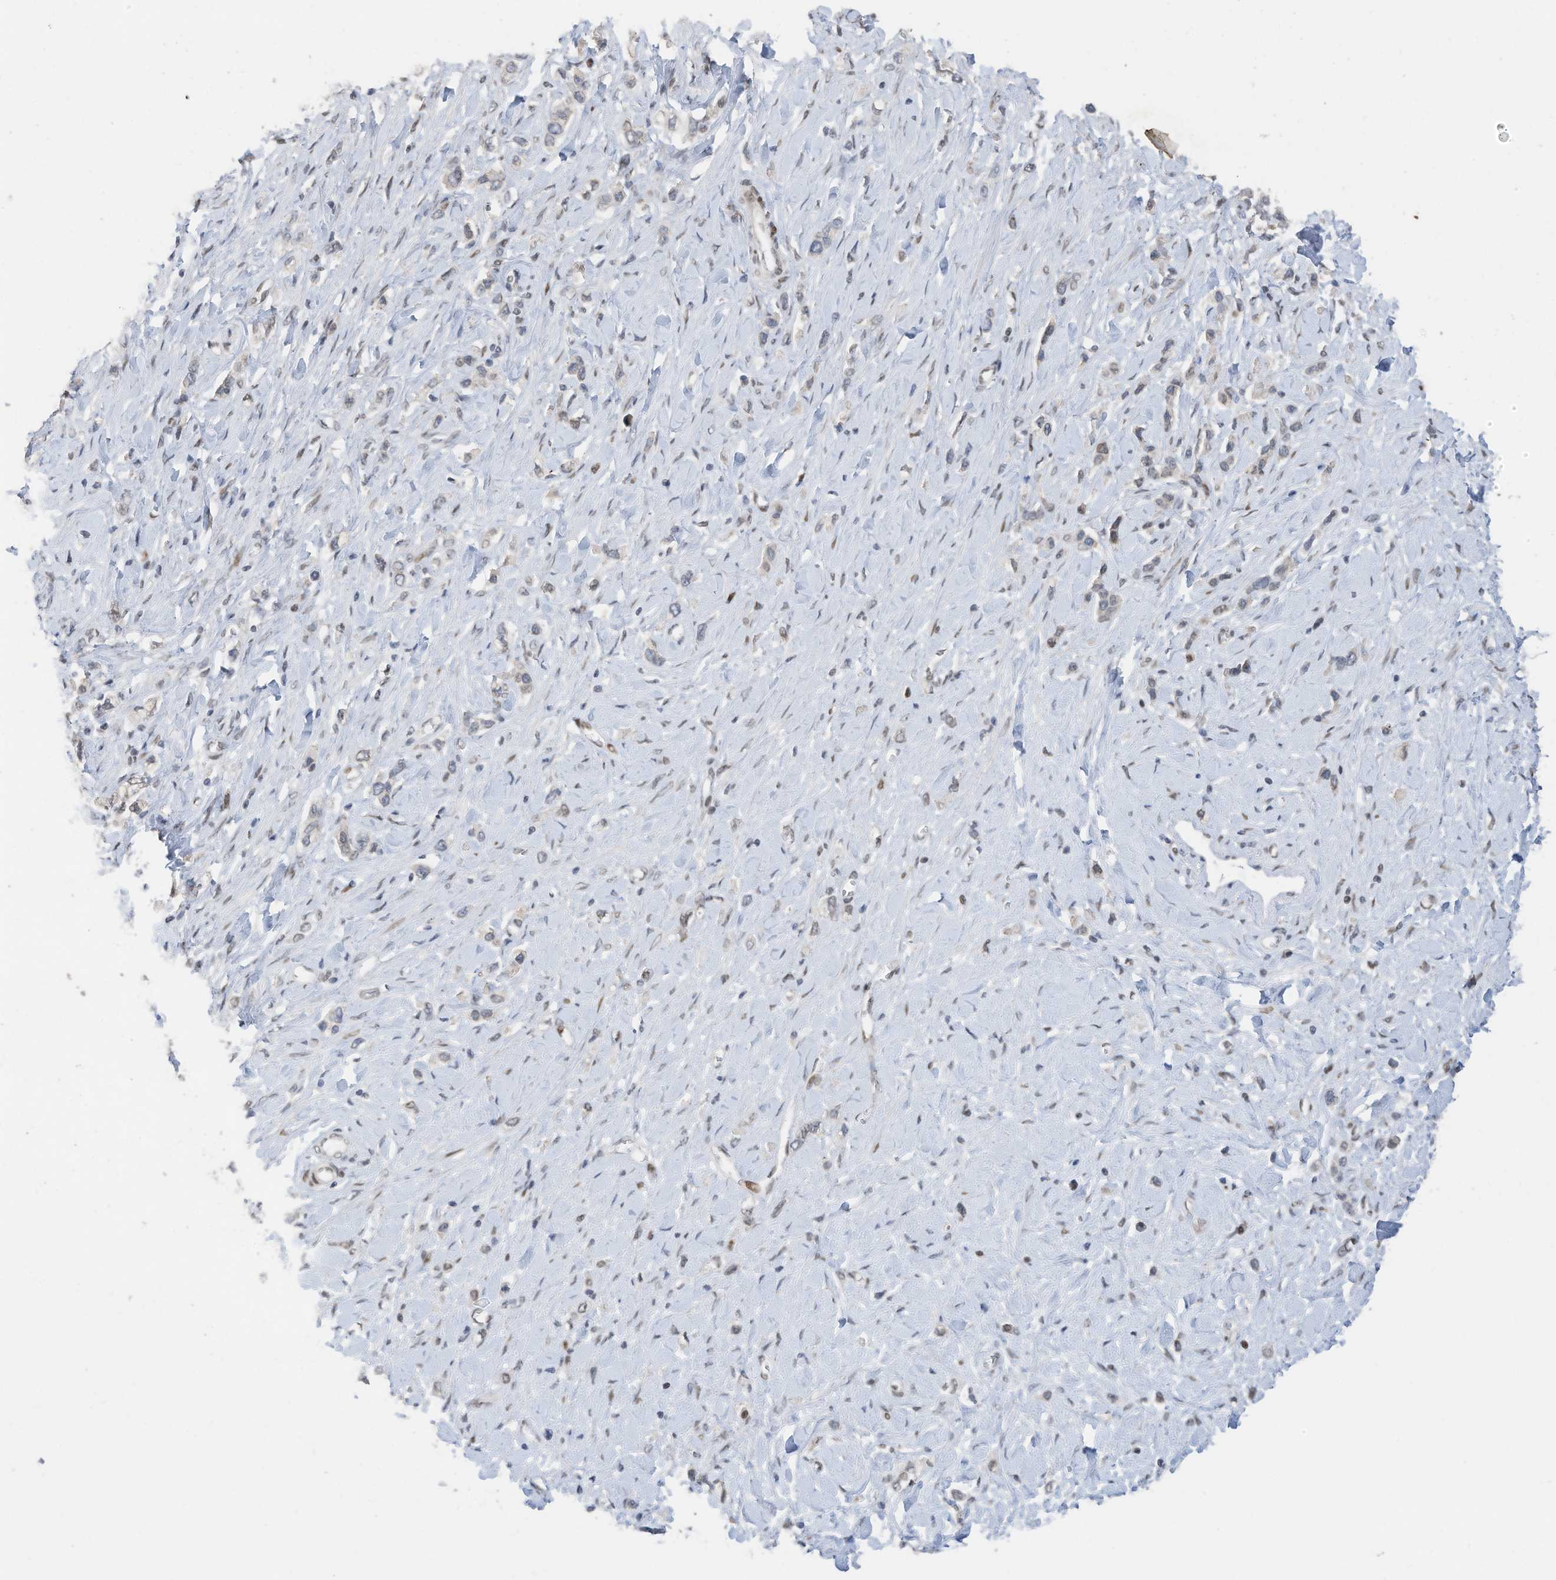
{"staining": {"intensity": "weak", "quantity": "<25%", "location": "nuclear"}, "tissue": "stomach cancer", "cell_type": "Tumor cells", "image_type": "cancer", "snomed": [{"axis": "morphology", "description": "Normal tissue, NOS"}, {"axis": "morphology", "description": "Adenocarcinoma, NOS"}, {"axis": "topography", "description": "Stomach, upper"}, {"axis": "topography", "description": "Stomach"}], "caption": "Tumor cells are negative for brown protein staining in stomach cancer. (Brightfield microscopy of DAB (3,3'-diaminobenzidine) immunohistochemistry at high magnification).", "gene": "RABL3", "patient": {"sex": "female", "age": 65}}